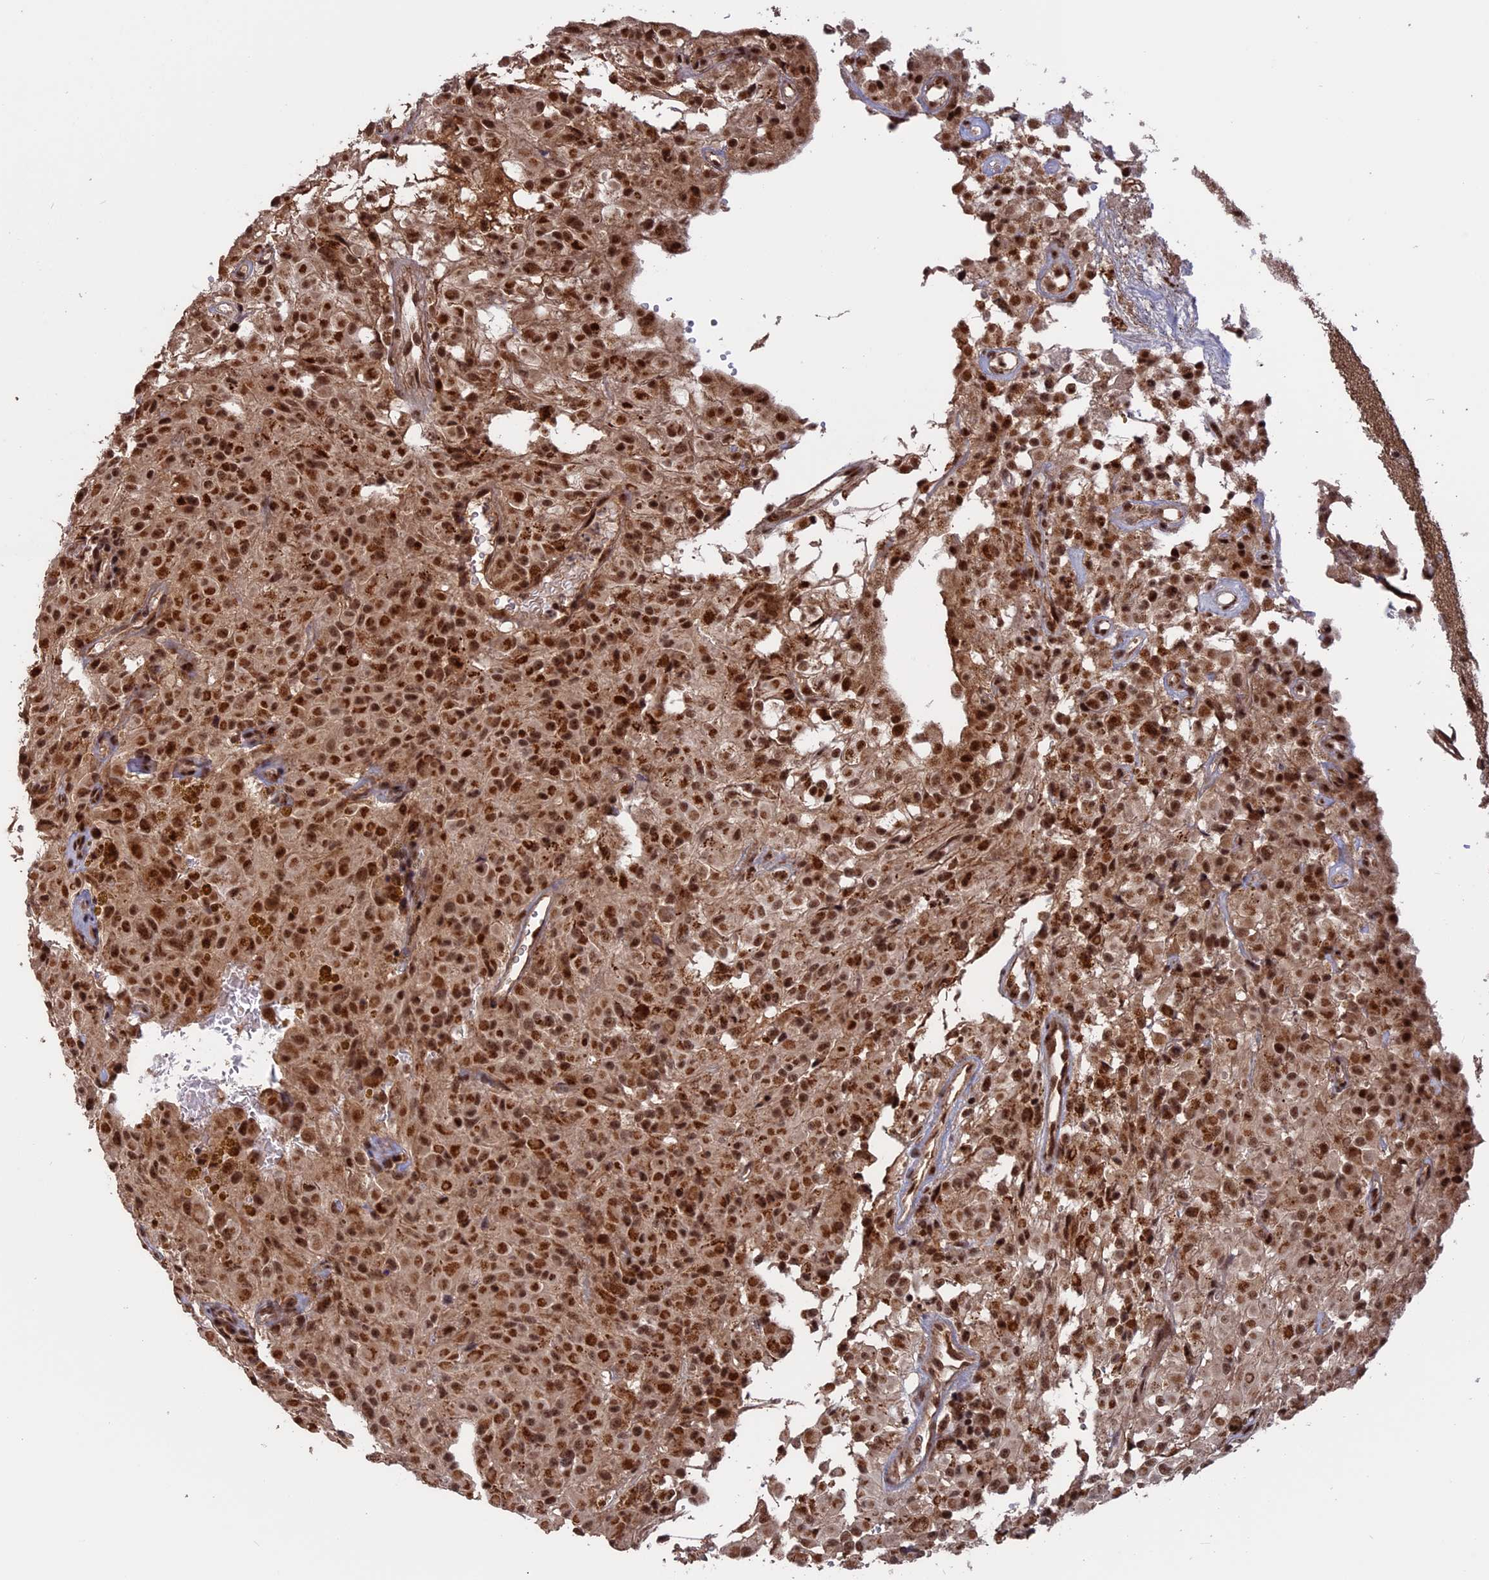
{"staining": {"intensity": "strong", "quantity": ">75%", "location": "nuclear"}, "tissue": "glioma", "cell_type": "Tumor cells", "image_type": "cancer", "snomed": [{"axis": "morphology", "description": "Glioma, malignant, High grade"}, {"axis": "topography", "description": "Brain"}], "caption": "Tumor cells reveal high levels of strong nuclear expression in about >75% of cells in glioma.", "gene": "CACTIN", "patient": {"sex": "female", "age": 59}}